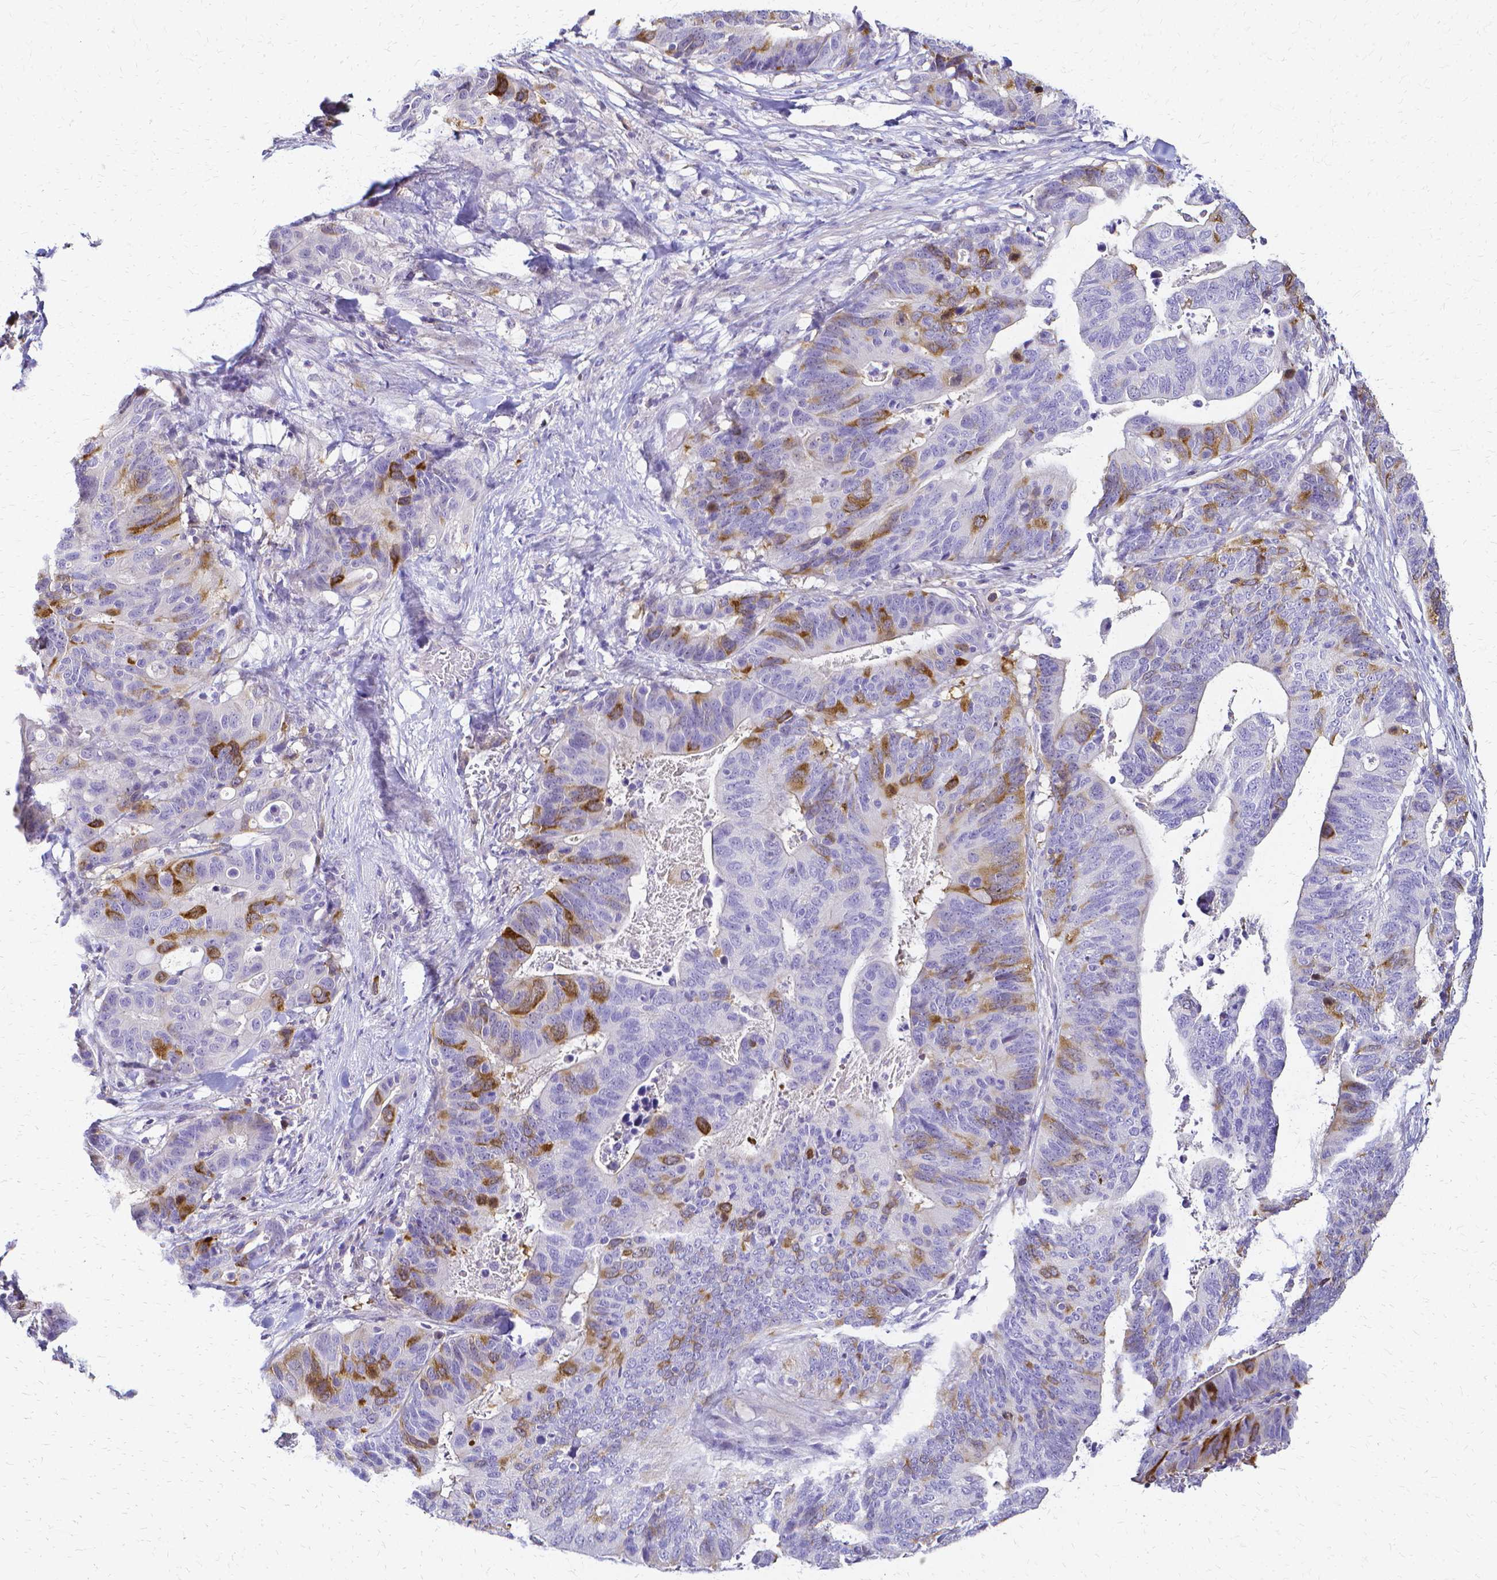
{"staining": {"intensity": "moderate", "quantity": "<25%", "location": "cytoplasmic/membranous"}, "tissue": "stomach cancer", "cell_type": "Tumor cells", "image_type": "cancer", "snomed": [{"axis": "morphology", "description": "Adenocarcinoma, NOS"}, {"axis": "topography", "description": "Stomach, upper"}], "caption": "This photomicrograph demonstrates immunohistochemistry staining of human stomach cancer, with low moderate cytoplasmic/membranous expression in approximately <25% of tumor cells.", "gene": "CCNB1", "patient": {"sex": "female", "age": 67}}